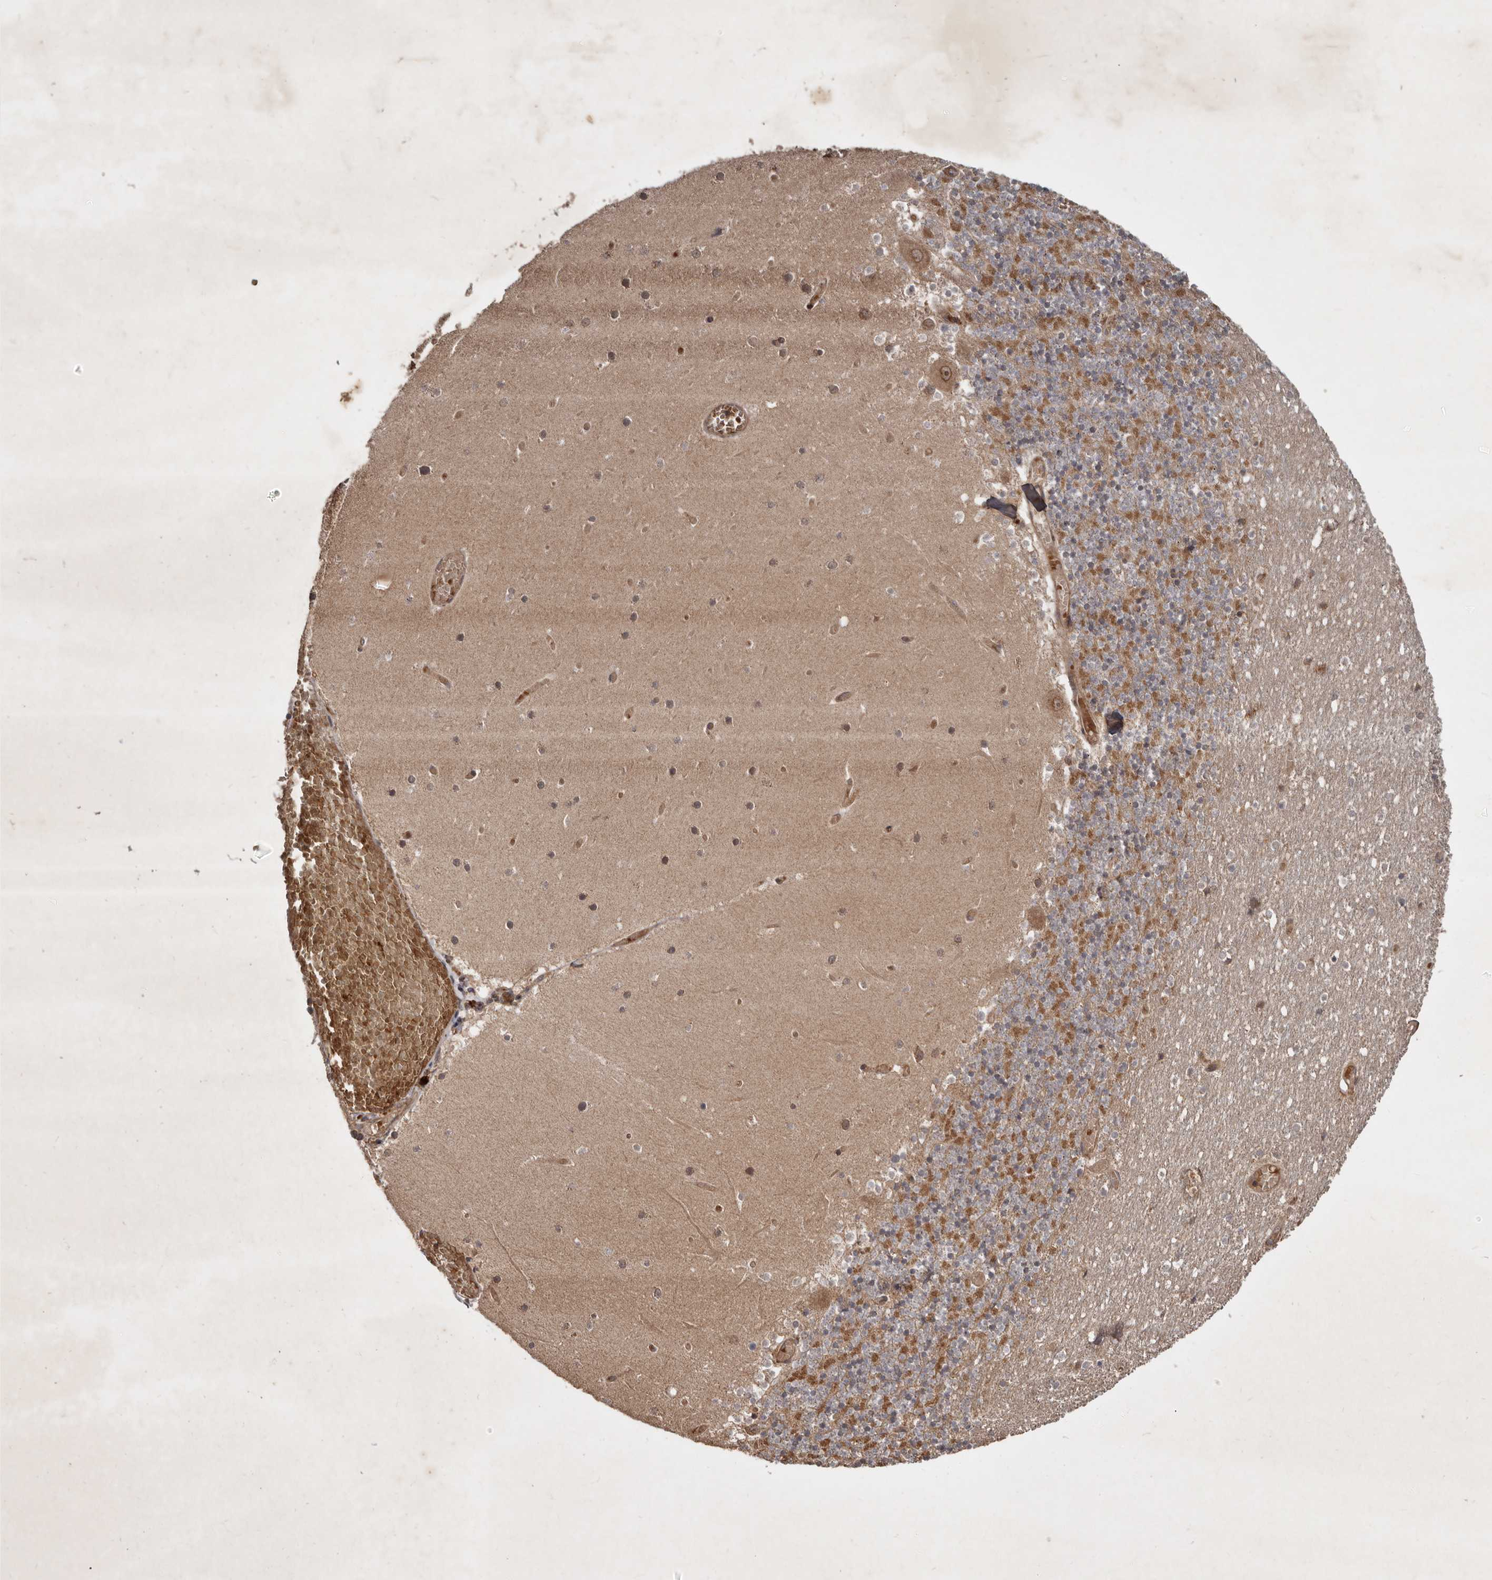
{"staining": {"intensity": "moderate", "quantity": "25%-75%", "location": "cytoplasmic/membranous"}, "tissue": "cerebellum", "cell_type": "Cells in granular layer", "image_type": "normal", "snomed": [{"axis": "morphology", "description": "Normal tissue, NOS"}, {"axis": "topography", "description": "Cerebellum"}], "caption": "There is medium levels of moderate cytoplasmic/membranous expression in cells in granular layer of unremarkable cerebellum, as demonstrated by immunohistochemical staining (brown color).", "gene": "STK36", "patient": {"sex": "female", "age": 28}}